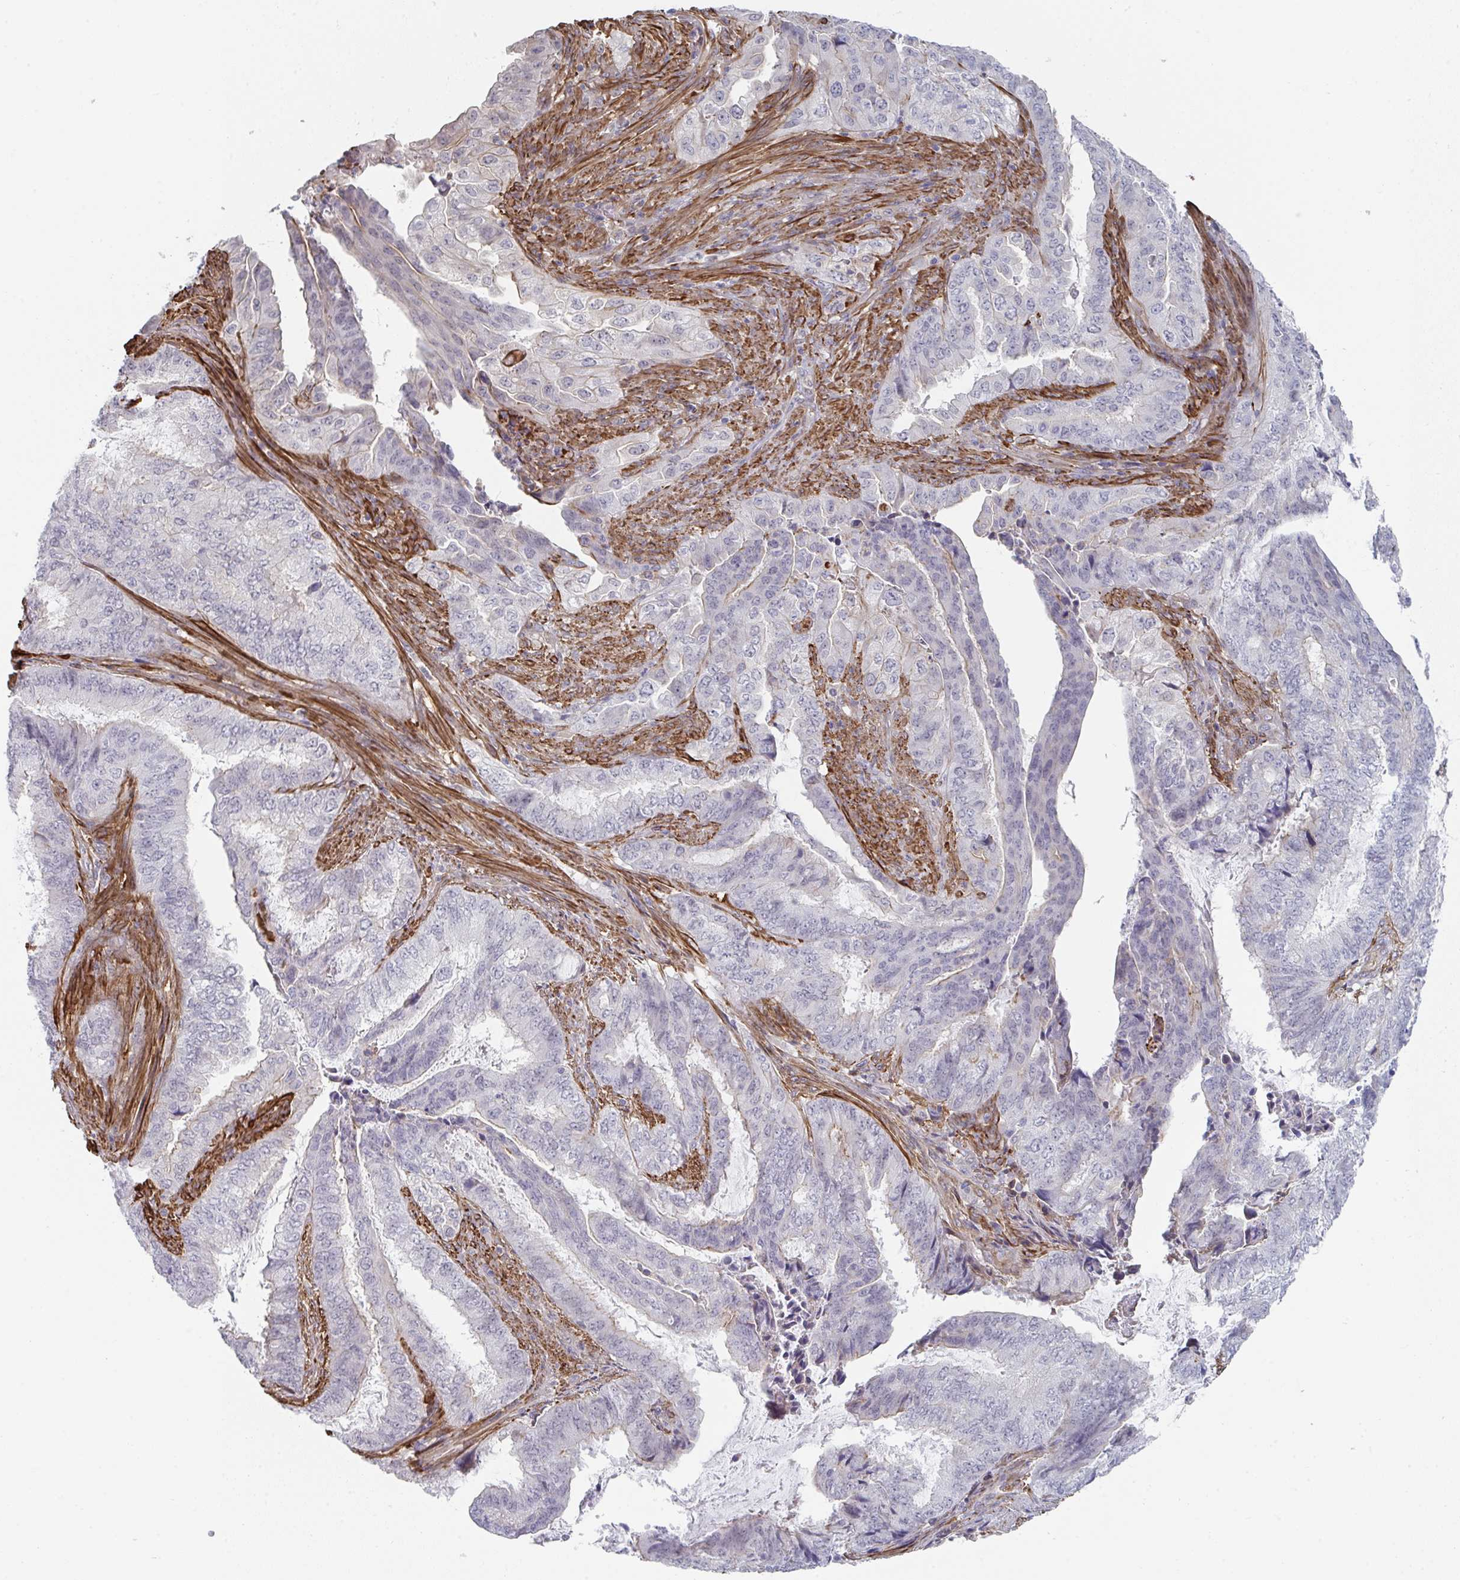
{"staining": {"intensity": "negative", "quantity": "none", "location": "none"}, "tissue": "endometrial cancer", "cell_type": "Tumor cells", "image_type": "cancer", "snomed": [{"axis": "morphology", "description": "Adenocarcinoma, NOS"}, {"axis": "topography", "description": "Endometrium"}], "caption": "DAB immunohistochemical staining of human adenocarcinoma (endometrial) shows no significant positivity in tumor cells.", "gene": "NEURL4", "patient": {"sex": "female", "age": 51}}